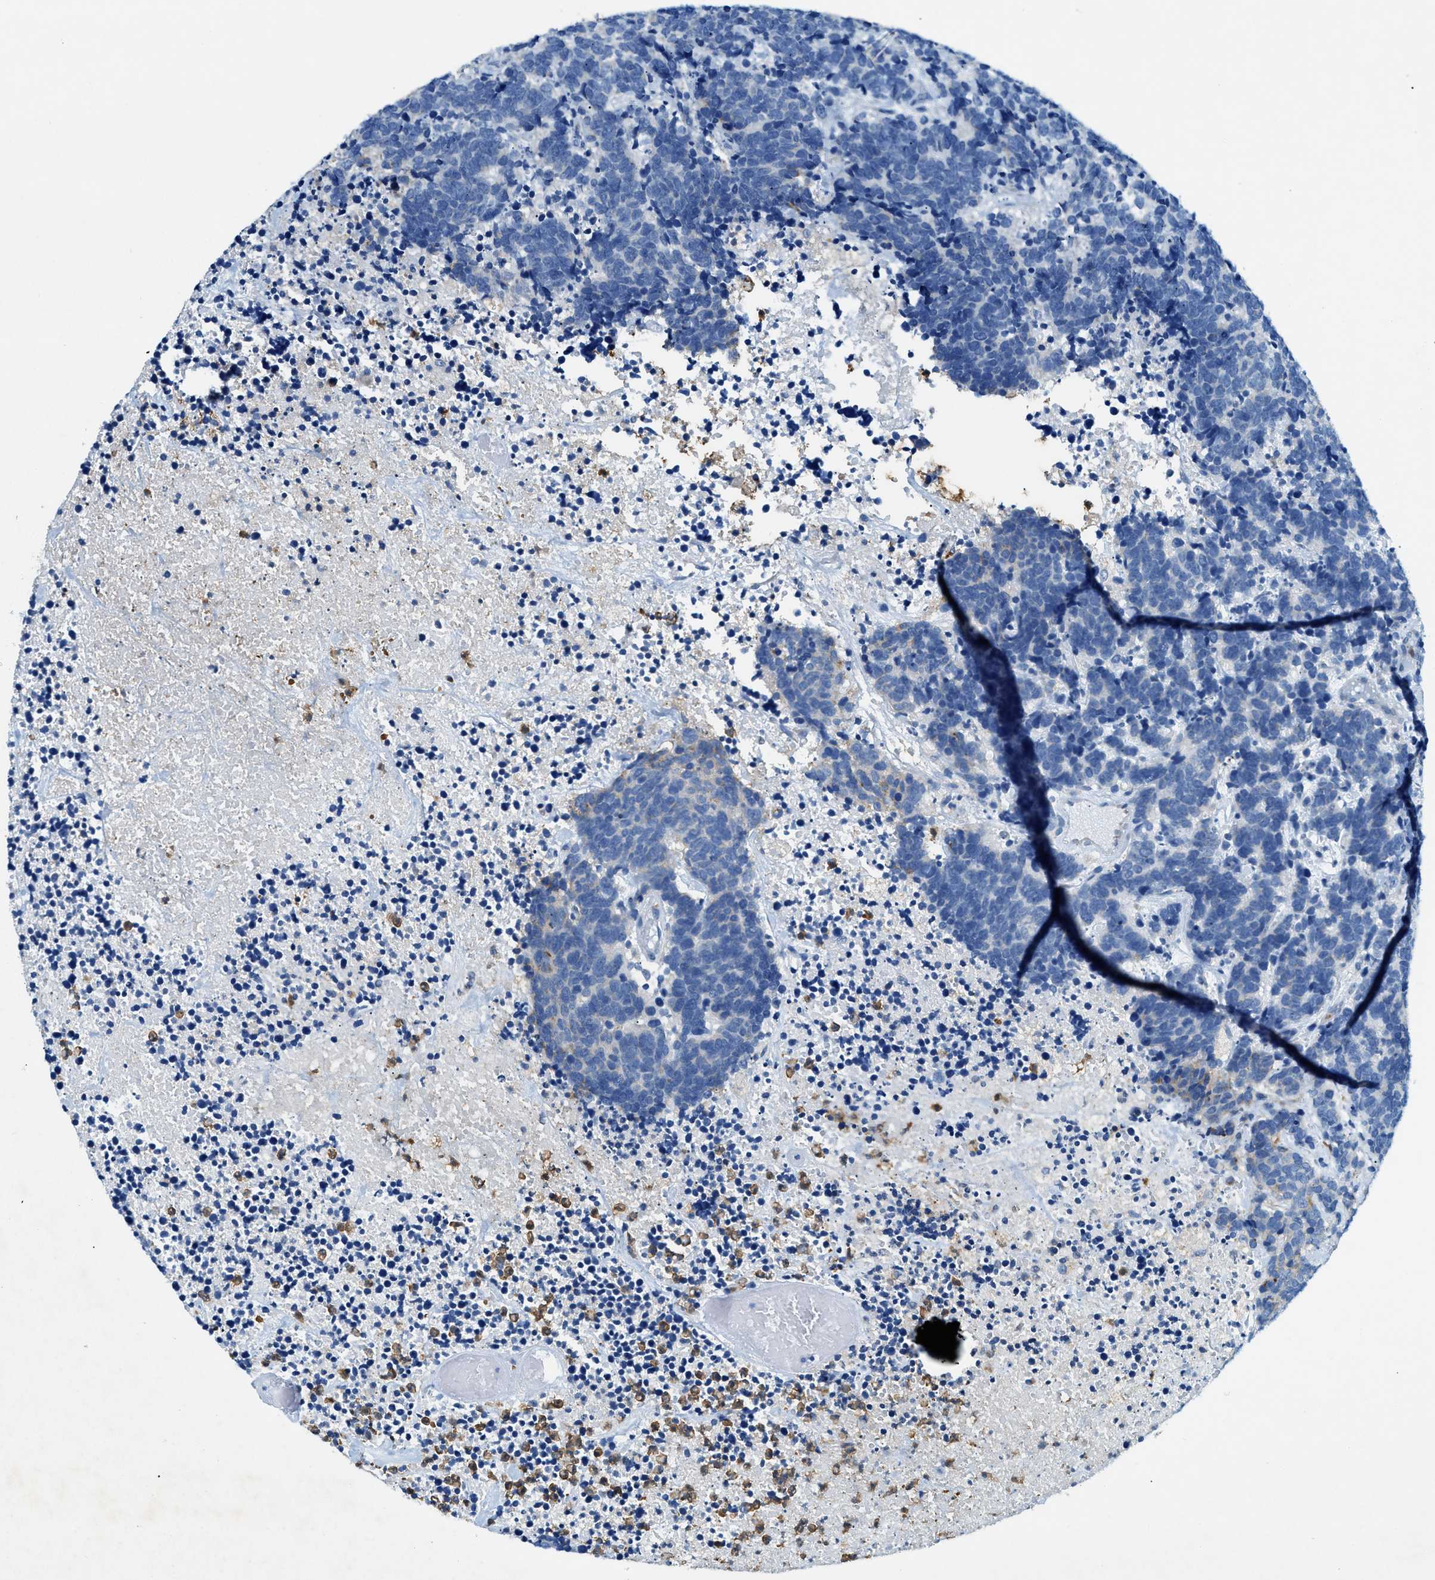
{"staining": {"intensity": "negative", "quantity": "none", "location": "none"}, "tissue": "carcinoid", "cell_type": "Tumor cells", "image_type": "cancer", "snomed": [{"axis": "morphology", "description": "Carcinoma, NOS"}, {"axis": "morphology", "description": "Carcinoid, malignant, NOS"}, {"axis": "topography", "description": "Urinary bladder"}], "caption": "Carcinoid was stained to show a protein in brown. There is no significant staining in tumor cells.", "gene": "ZDHHC13", "patient": {"sex": "male", "age": 57}}